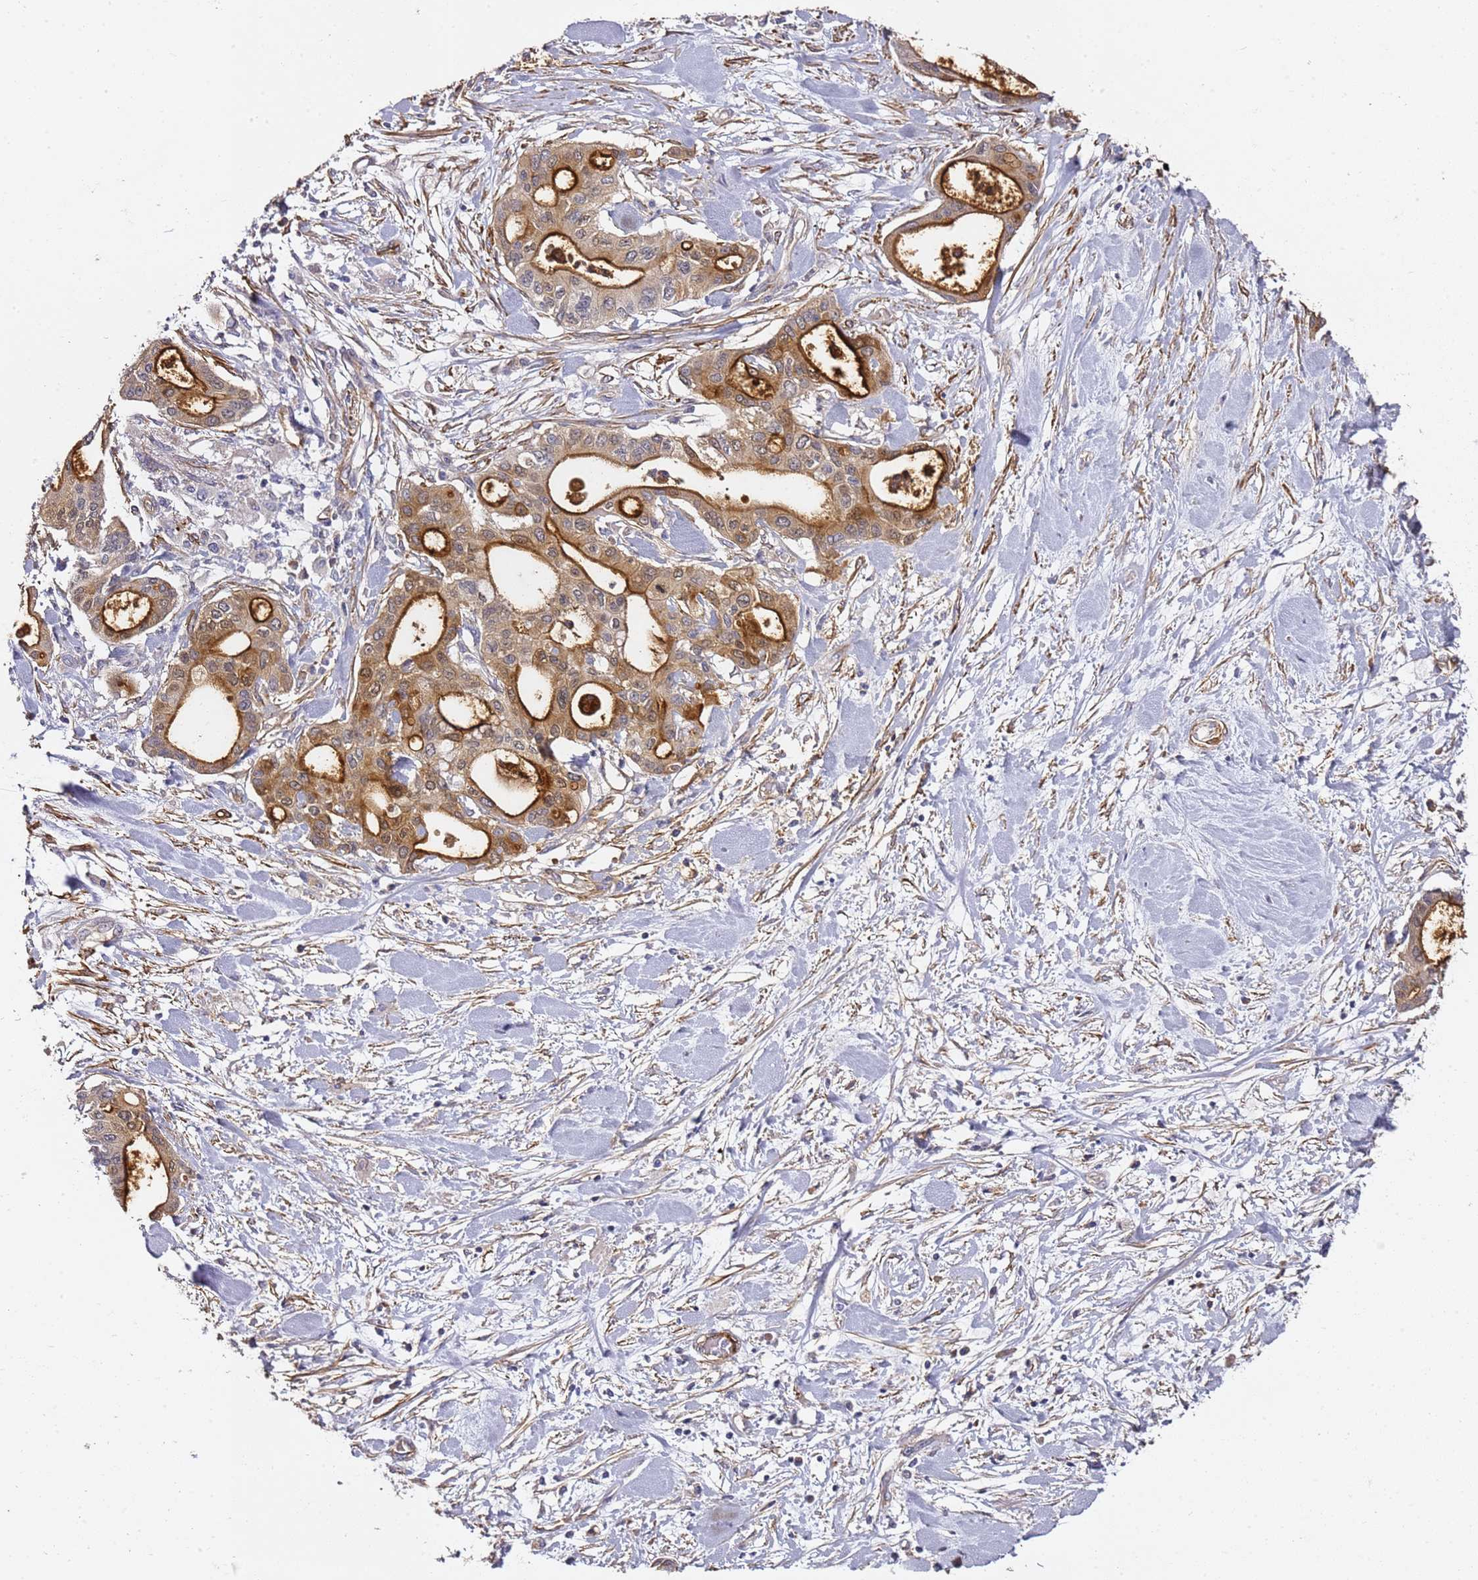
{"staining": {"intensity": "strong", "quantity": "25%-75%", "location": "cytoplasmic/membranous,nuclear"}, "tissue": "pancreatic cancer", "cell_type": "Tumor cells", "image_type": "cancer", "snomed": [{"axis": "morphology", "description": "Adenocarcinoma, NOS"}, {"axis": "topography", "description": "Pancreas"}], "caption": "A micrograph of human adenocarcinoma (pancreatic) stained for a protein exhibits strong cytoplasmic/membranous and nuclear brown staining in tumor cells.", "gene": "EPS8L1", "patient": {"sex": "male", "age": 46}}